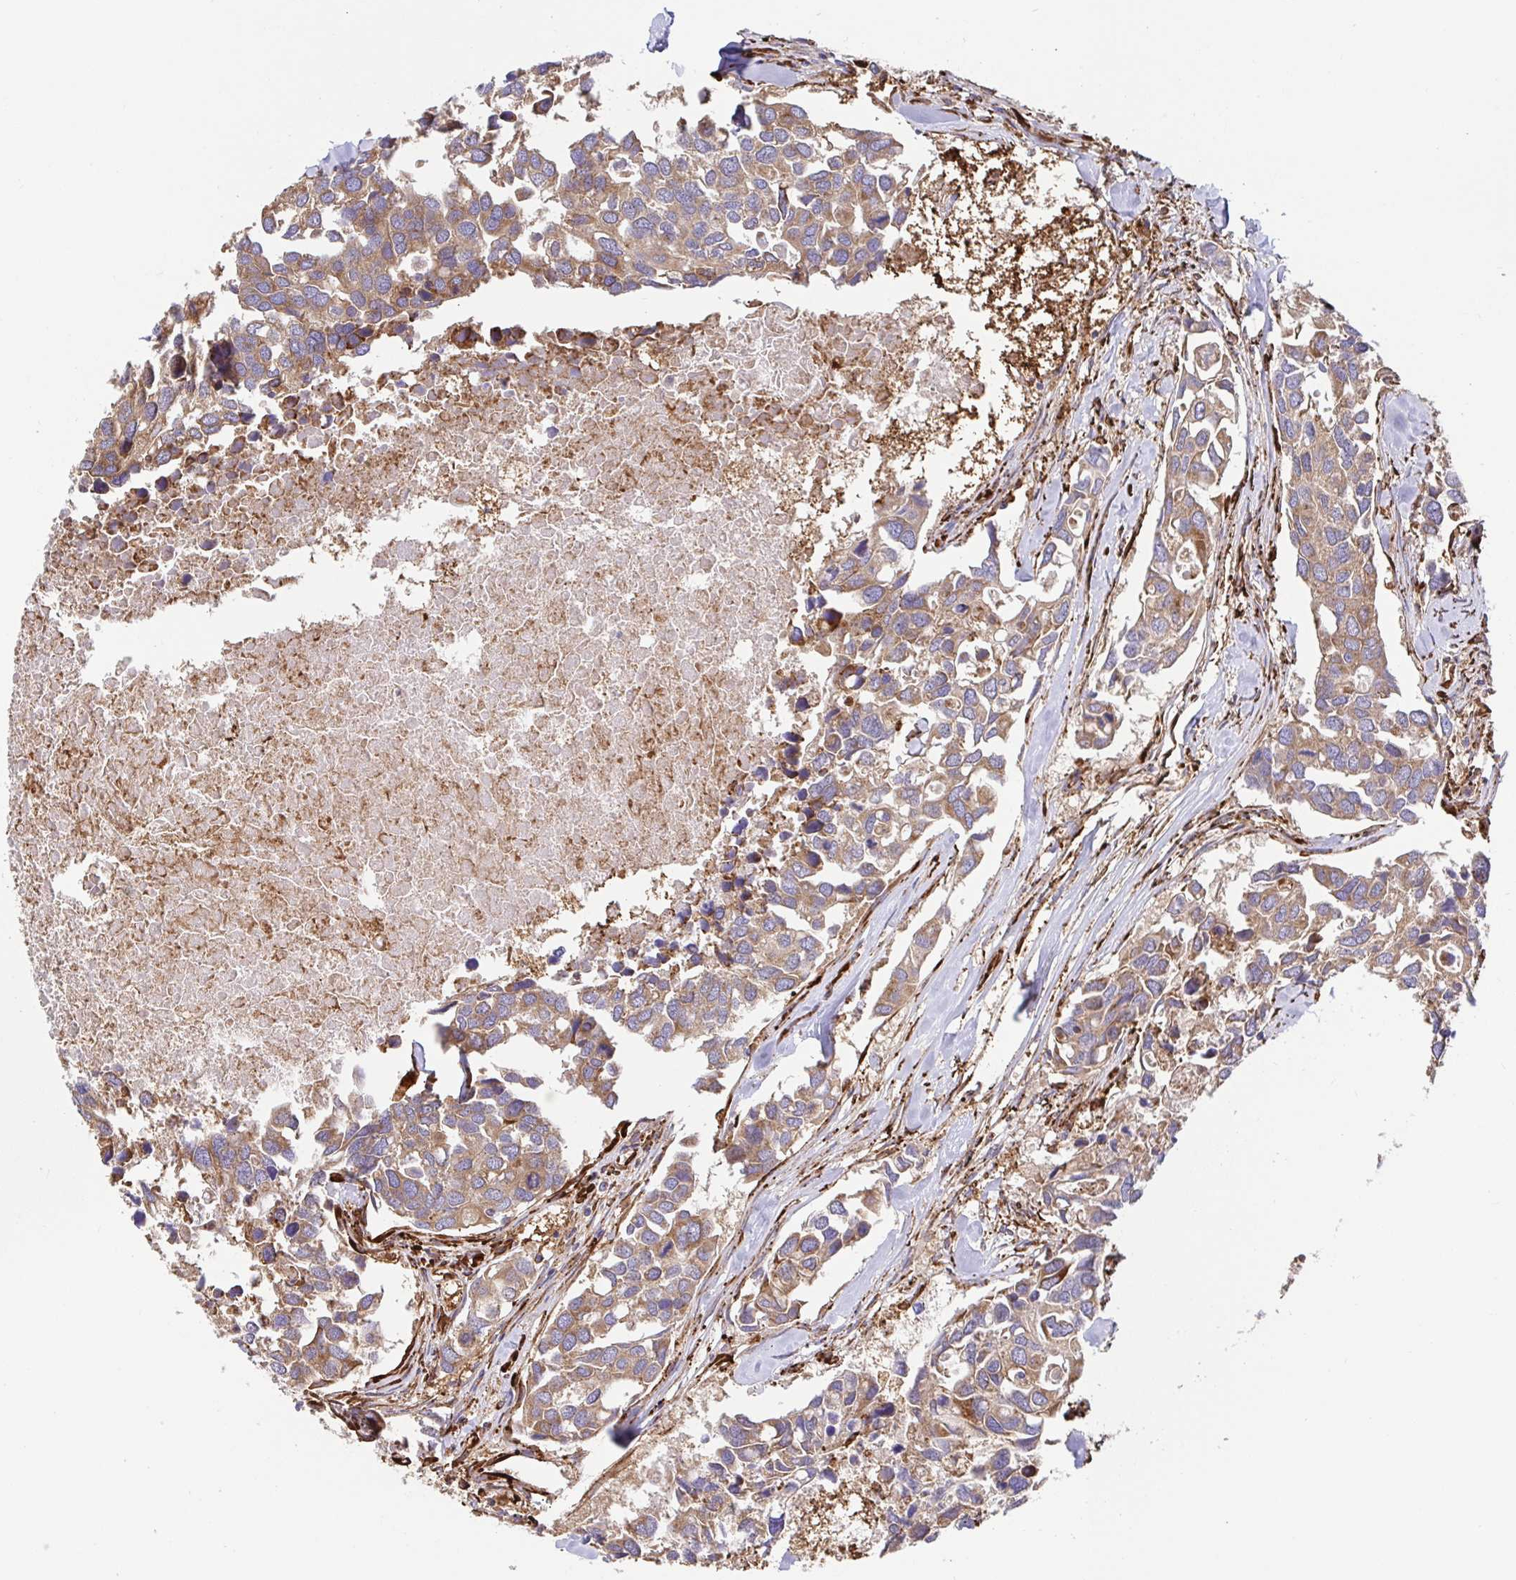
{"staining": {"intensity": "moderate", "quantity": ">75%", "location": "cytoplasmic/membranous"}, "tissue": "breast cancer", "cell_type": "Tumor cells", "image_type": "cancer", "snomed": [{"axis": "morphology", "description": "Duct carcinoma"}, {"axis": "topography", "description": "Breast"}], "caption": "Protein staining of infiltrating ductal carcinoma (breast) tissue exhibits moderate cytoplasmic/membranous positivity in approximately >75% of tumor cells. (Stains: DAB in brown, nuclei in blue, Microscopy: brightfield microscopy at high magnification).", "gene": "MAOA", "patient": {"sex": "female", "age": 83}}